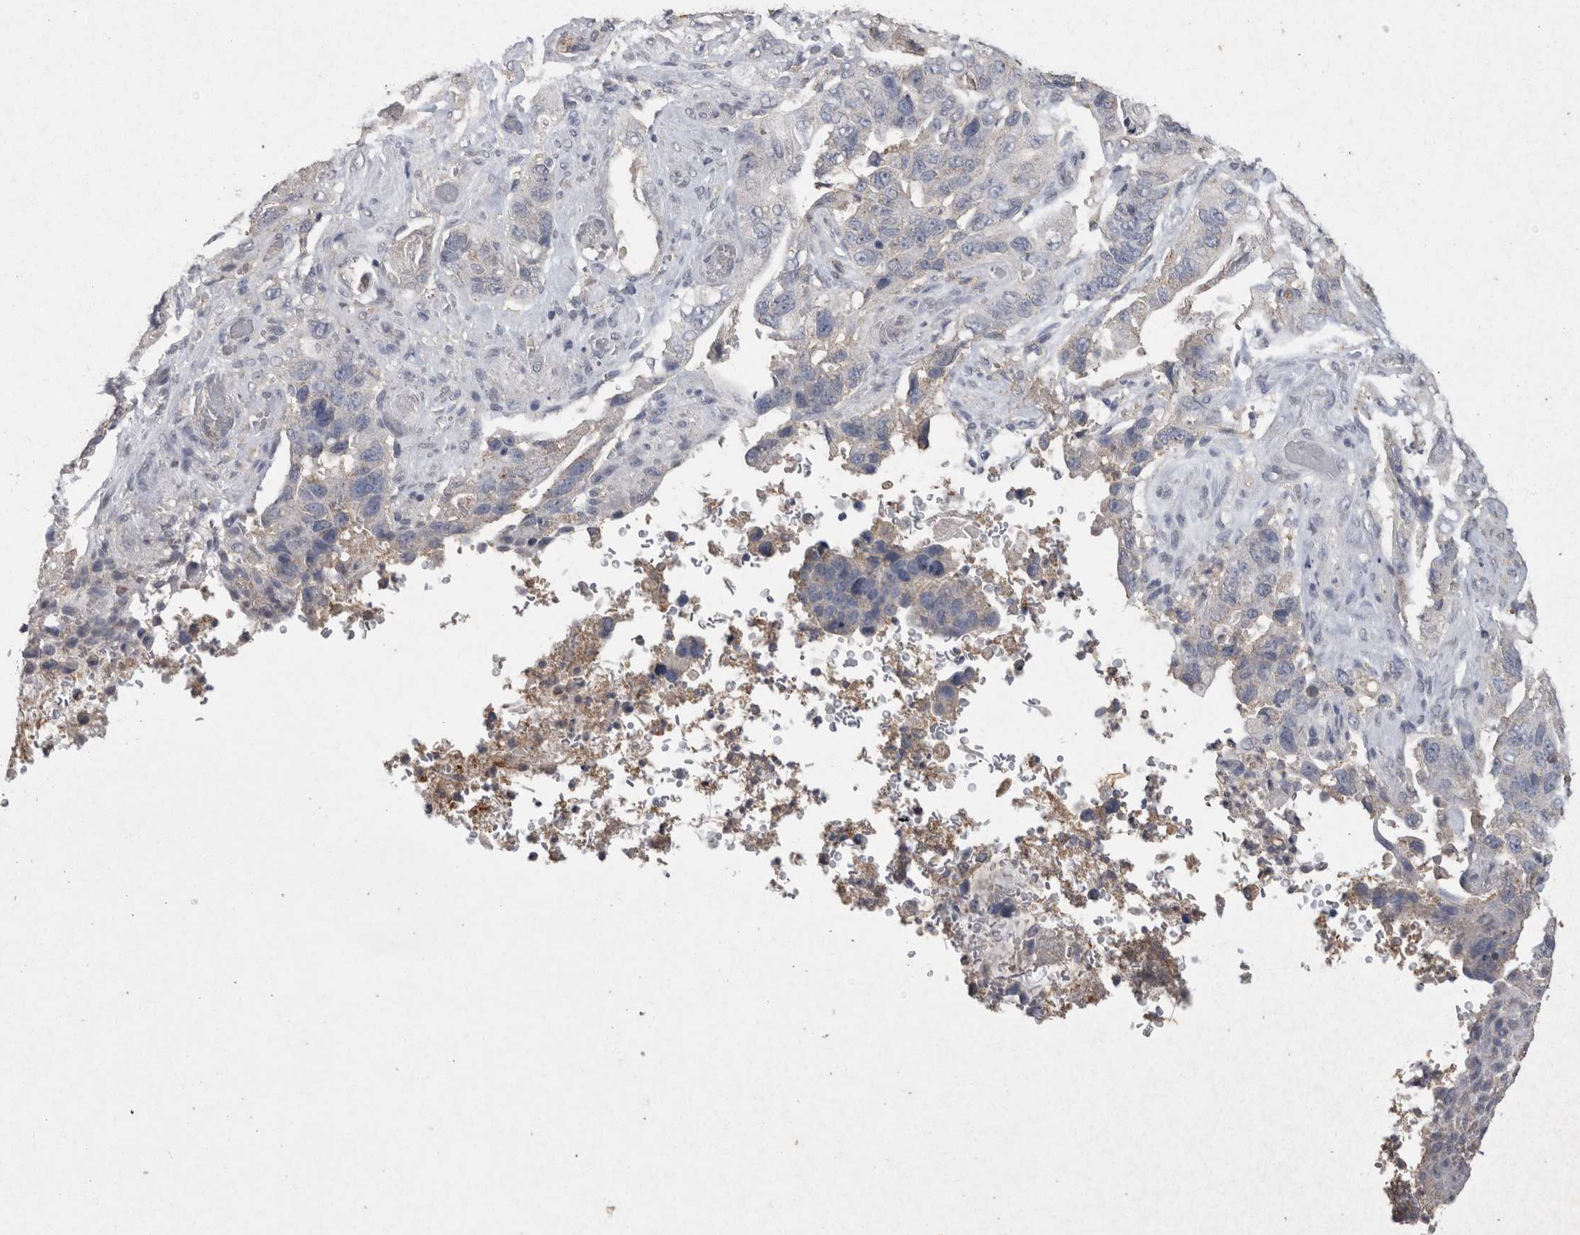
{"staining": {"intensity": "negative", "quantity": "none", "location": "none"}, "tissue": "stomach cancer", "cell_type": "Tumor cells", "image_type": "cancer", "snomed": [{"axis": "morphology", "description": "Adenocarcinoma, NOS"}, {"axis": "topography", "description": "Stomach"}], "caption": "Protein analysis of stomach cancer (adenocarcinoma) shows no significant expression in tumor cells.", "gene": "CNTFR", "patient": {"sex": "female", "age": 89}}